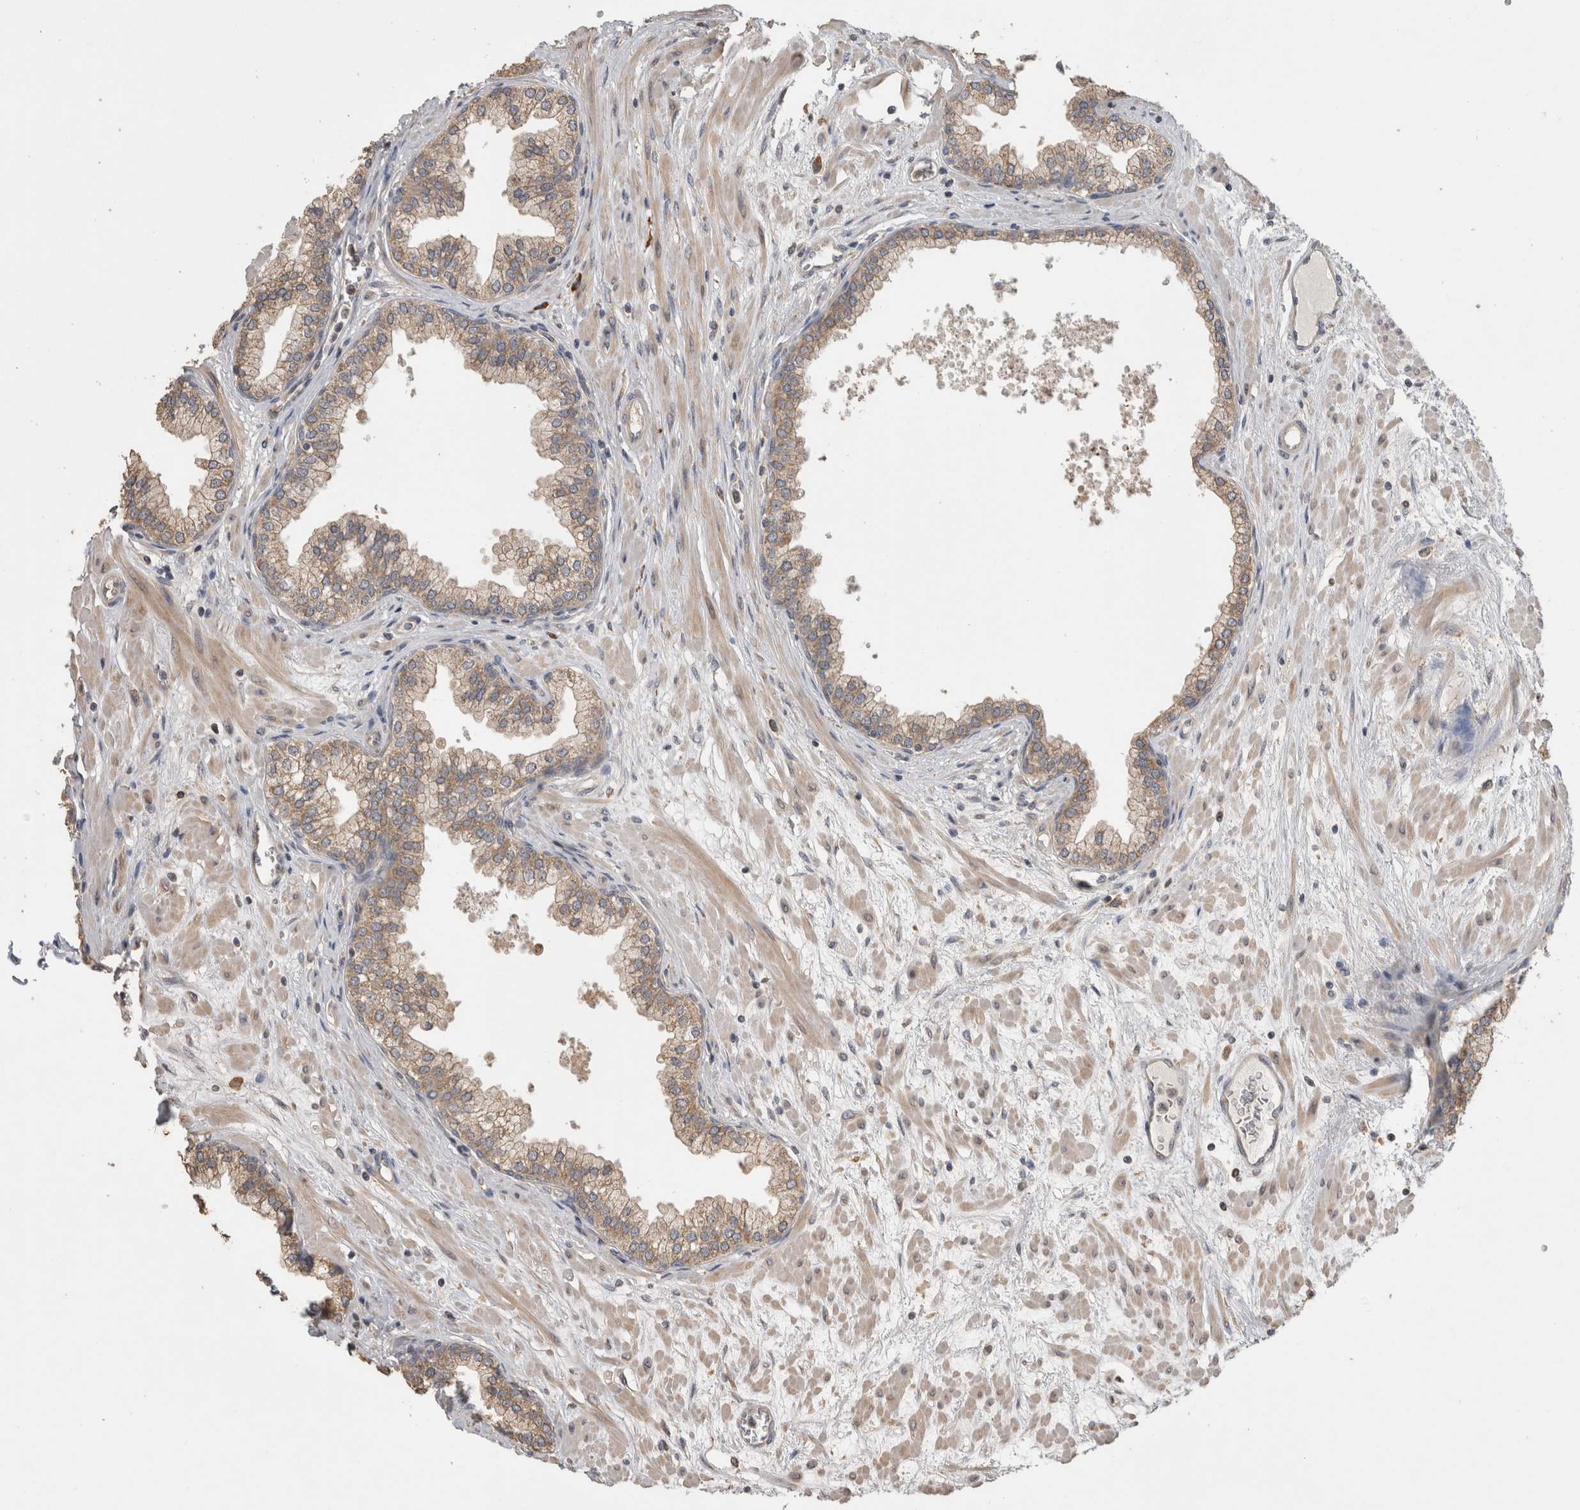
{"staining": {"intensity": "weak", "quantity": ">75%", "location": "cytoplasmic/membranous"}, "tissue": "prostate", "cell_type": "Glandular cells", "image_type": "normal", "snomed": [{"axis": "morphology", "description": "Normal tissue, NOS"}, {"axis": "morphology", "description": "Urothelial carcinoma, Low grade"}, {"axis": "topography", "description": "Urinary bladder"}, {"axis": "topography", "description": "Prostate"}], "caption": "Weak cytoplasmic/membranous positivity is seen in about >75% of glandular cells in normal prostate. Immunohistochemistry stains the protein of interest in brown and the nuclei are stained blue.", "gene": "TBCE", "patient": {"sex": "male", "age": 60}}